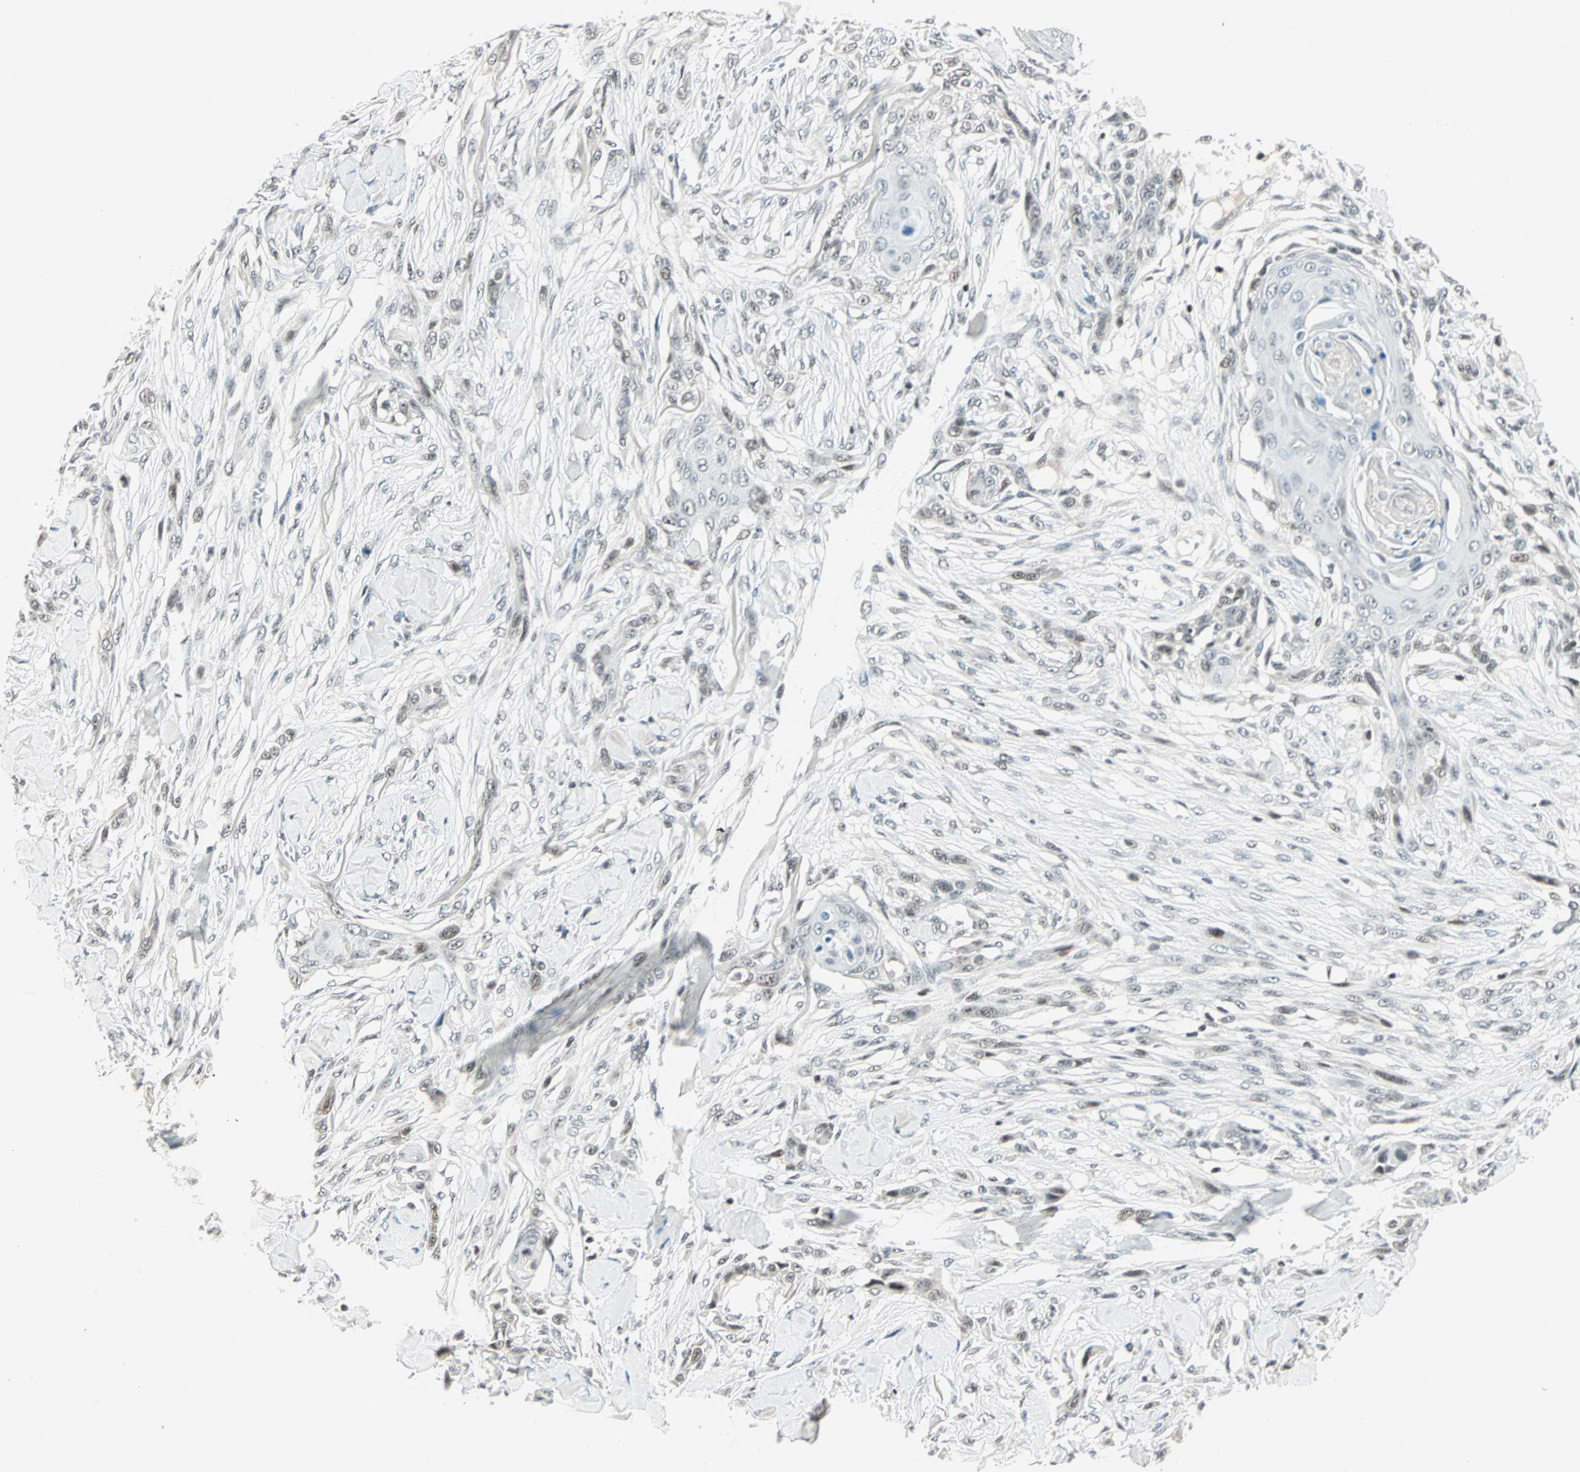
{"staining": {"intensity": "weak", "quantity": "<25%", "location": "nuclear"}, "tissue": "skin cancer", "cell_type": "Tumor cells", "image_type": "cancer", "snomed": [{"axis": "morphology", "description": "Squamous cell carcinoma, NOS"}, {"axis": "topography", "description": "Skin"}], "caption": "A high-resolution image shows immunohistochemistry staining of skin squamous cell carcinoma, which shows no significant staining in tumor cells.", "gene": "SIN3A", "patient": {"sex": "female", "age": 59}}